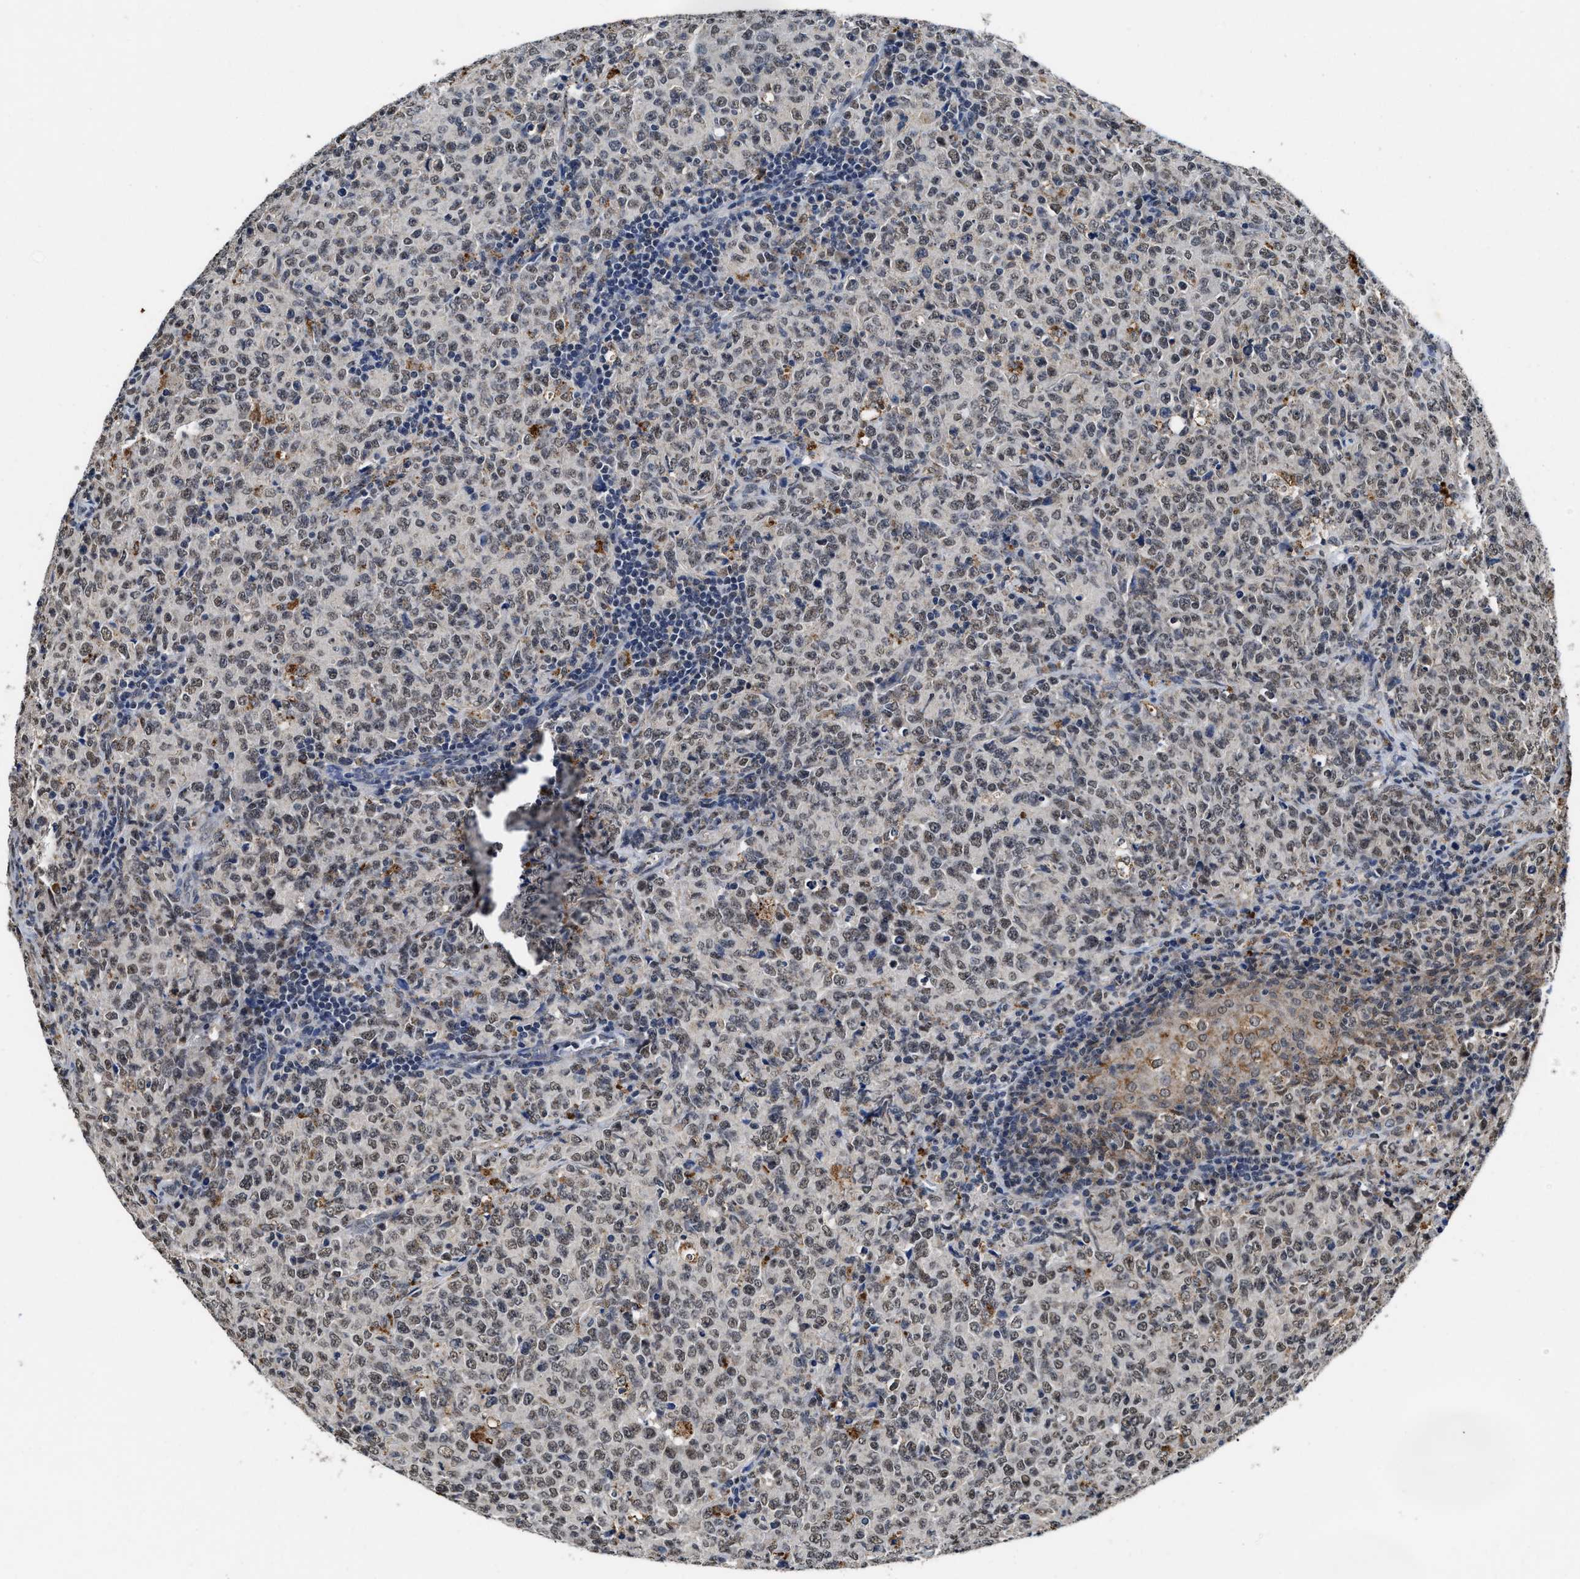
{"staining": {"intensity": "weak", "quantity": ">75%", "location": "nuclear"}, "tissue": "lymphoma", "cell_type": "Tumor cells", "image_type": "cancer", "snomed": [{"axis": "morphology", "description": "Malignant lymphoma, non-Hodgkin's type, High grade"}, {"axis": "topography", "description": "Tonsil"}], "caption": "Weak nuclear protein staining is present in about >75% of tumor cells in malignant lymphoma, non-Hodgkin's type (high-grade). (IHC, brightfield microscopy, high magnification).", "gene": "ACOX1", "patient": {"sex": "female", "age": 36}}